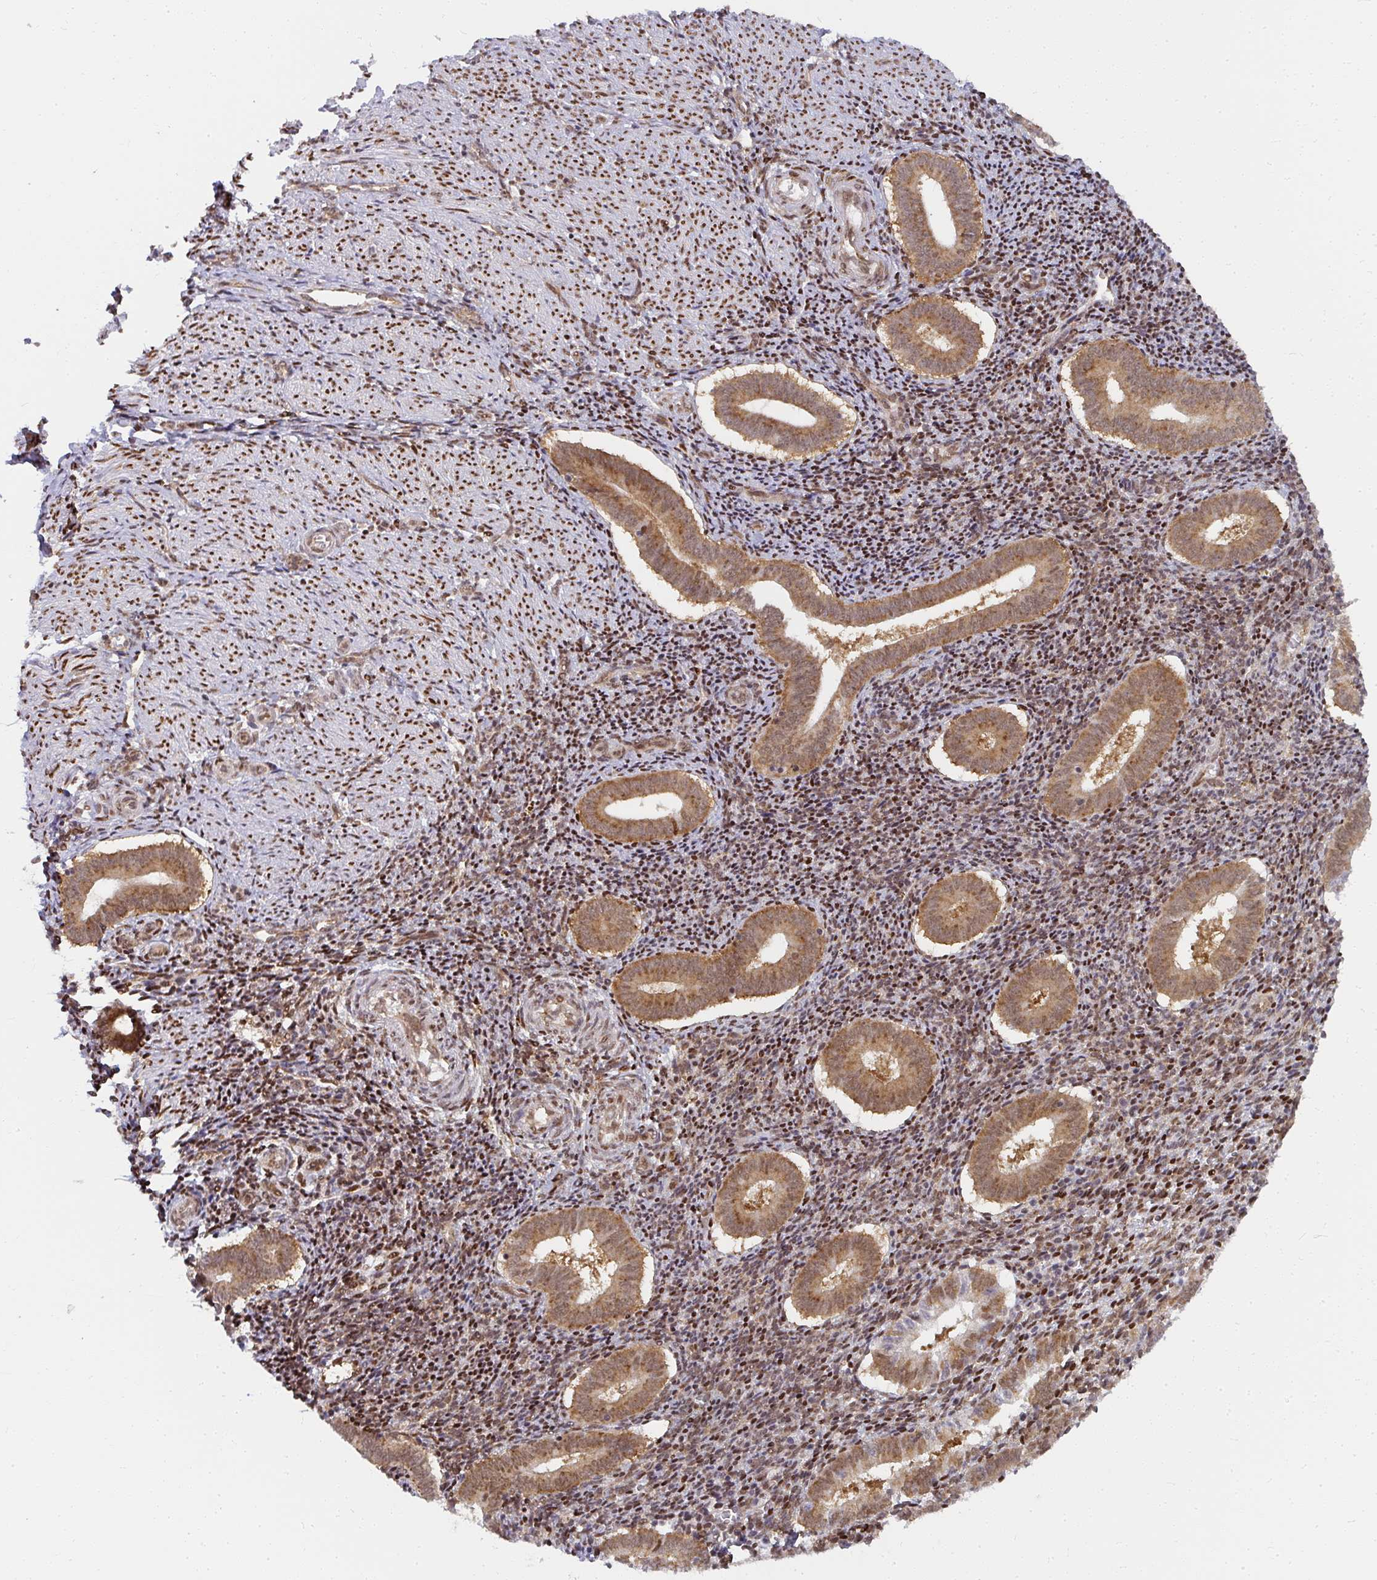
{"staining": {"intensity": "moderate", "quantity": "25%-75%", "location": "cytoplasmic/membranous,nuclear"}, "tissue": "endometrium", "cell_type": "Cells in endometrial stroma", "image_type": "normal", "snomed": [{"axis": "morphology", "description": "Normal tissue, NOS"}, {"axis": "topography", "description": "Endometrium"}], "caption": "This micrograph shows benign endometrium stained with immunohistochemistry (IHC) to label a protein in brown. The cytoplasmic/membranous,nuclear of cells in endometrial stroma show moderate positivity for the protein. Nuclei are counter-stained blue.", "gene": "SYNCRIP", "patient": {"sex": "female", "age": 25}}